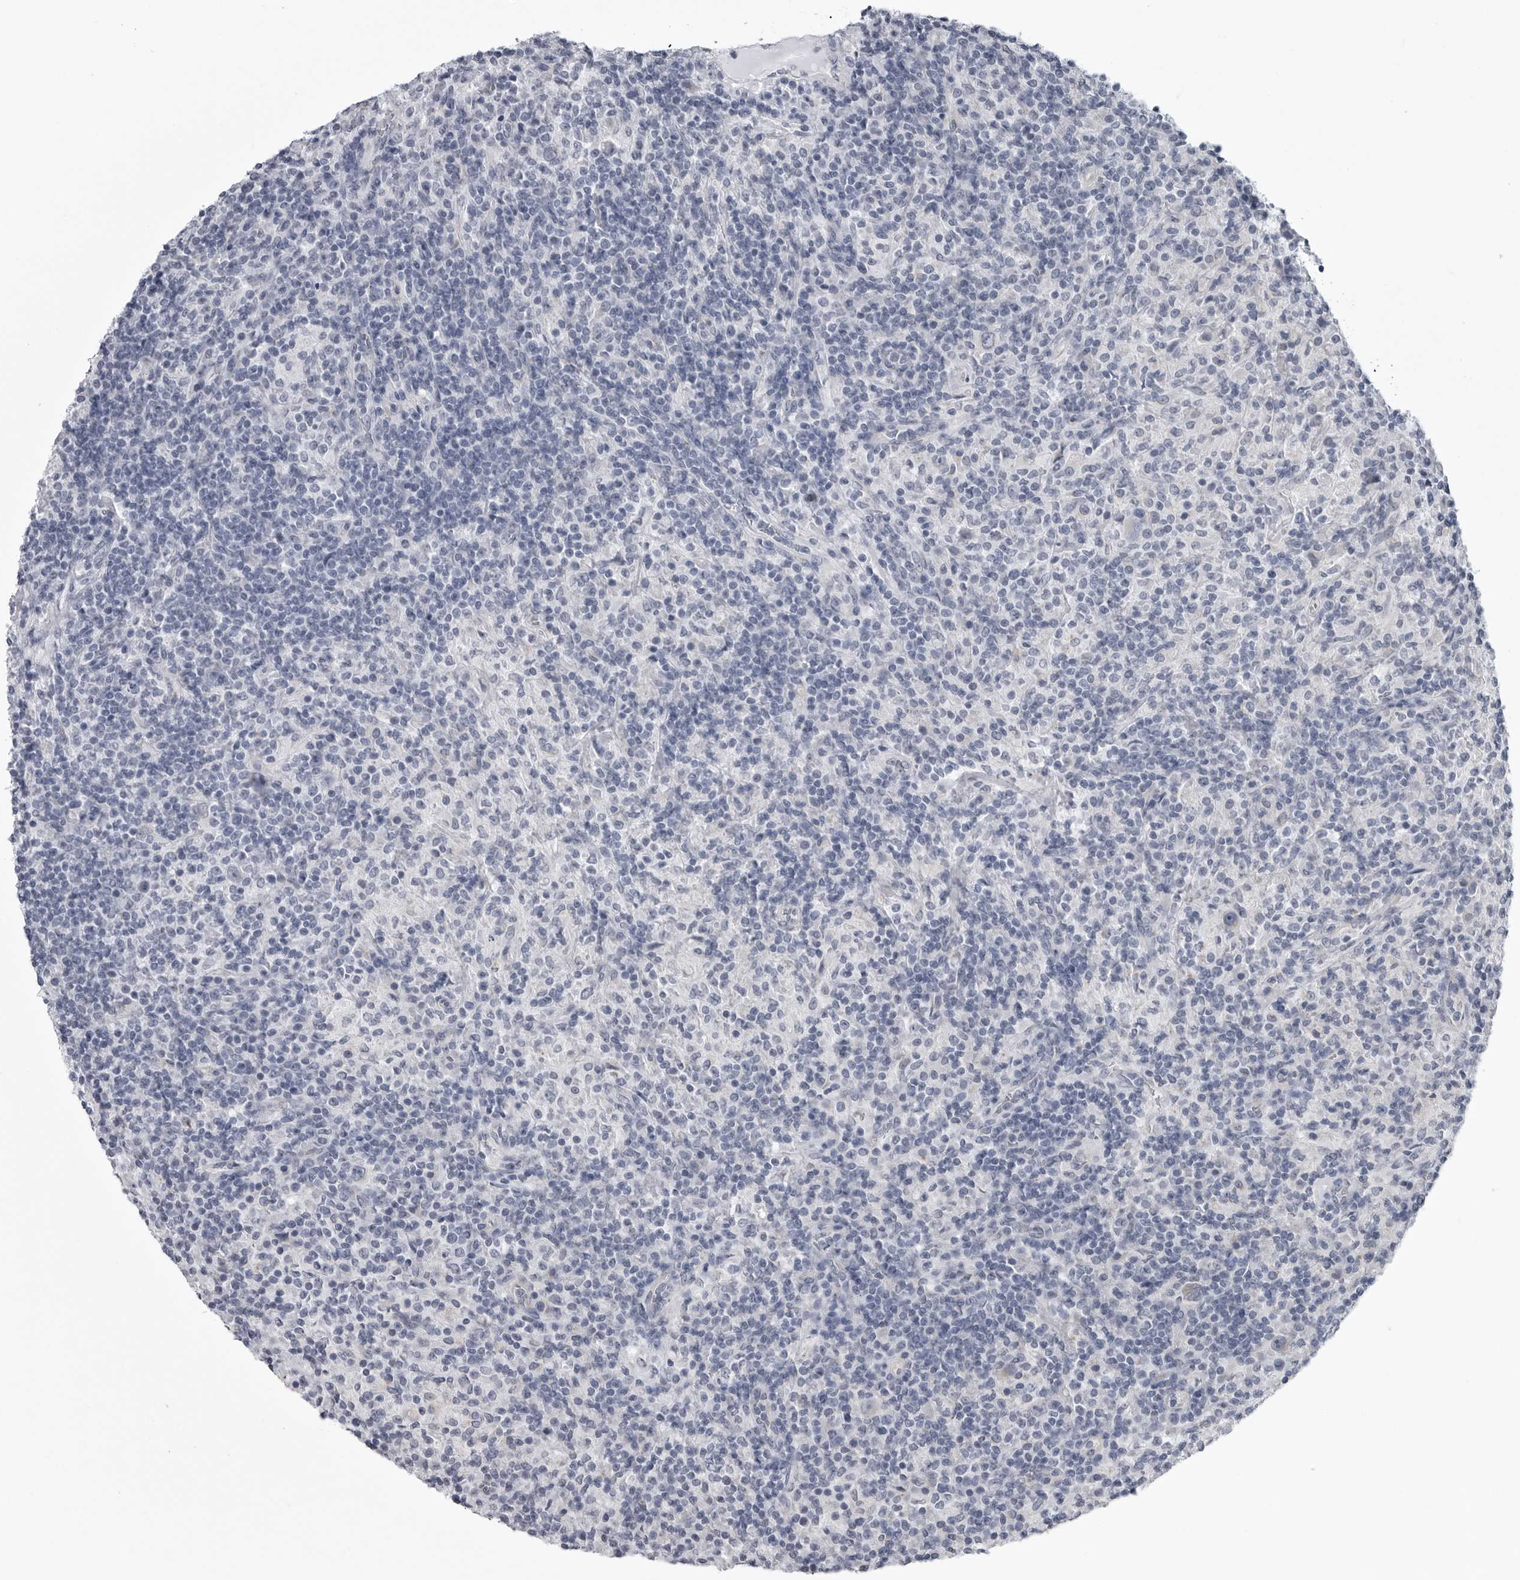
{"staining": {"intensity": "negative", "quantity": "none", "location": "none"}, "tissue": "lymphoma", "cell_type": "Tumor cells", "image_type": "cancer", "snomed": [{"axis": "morphology", "description": "Hodgkin's disease, NOS"}, {"axis": "topography", "description": "Lymph node"}], "caption": "Immunohistochemical staining of human lymphoma demonstrates no significant positivity in tumor cells. (Stains: DAB (3,3'-diaminobenzidine) immunohistochemistry with hematoxylin counter stain, Microscopy: brightfield microscopy at high magnification).", "gene": "MYOC", "patient": {"sex": "male", "age": 70}}